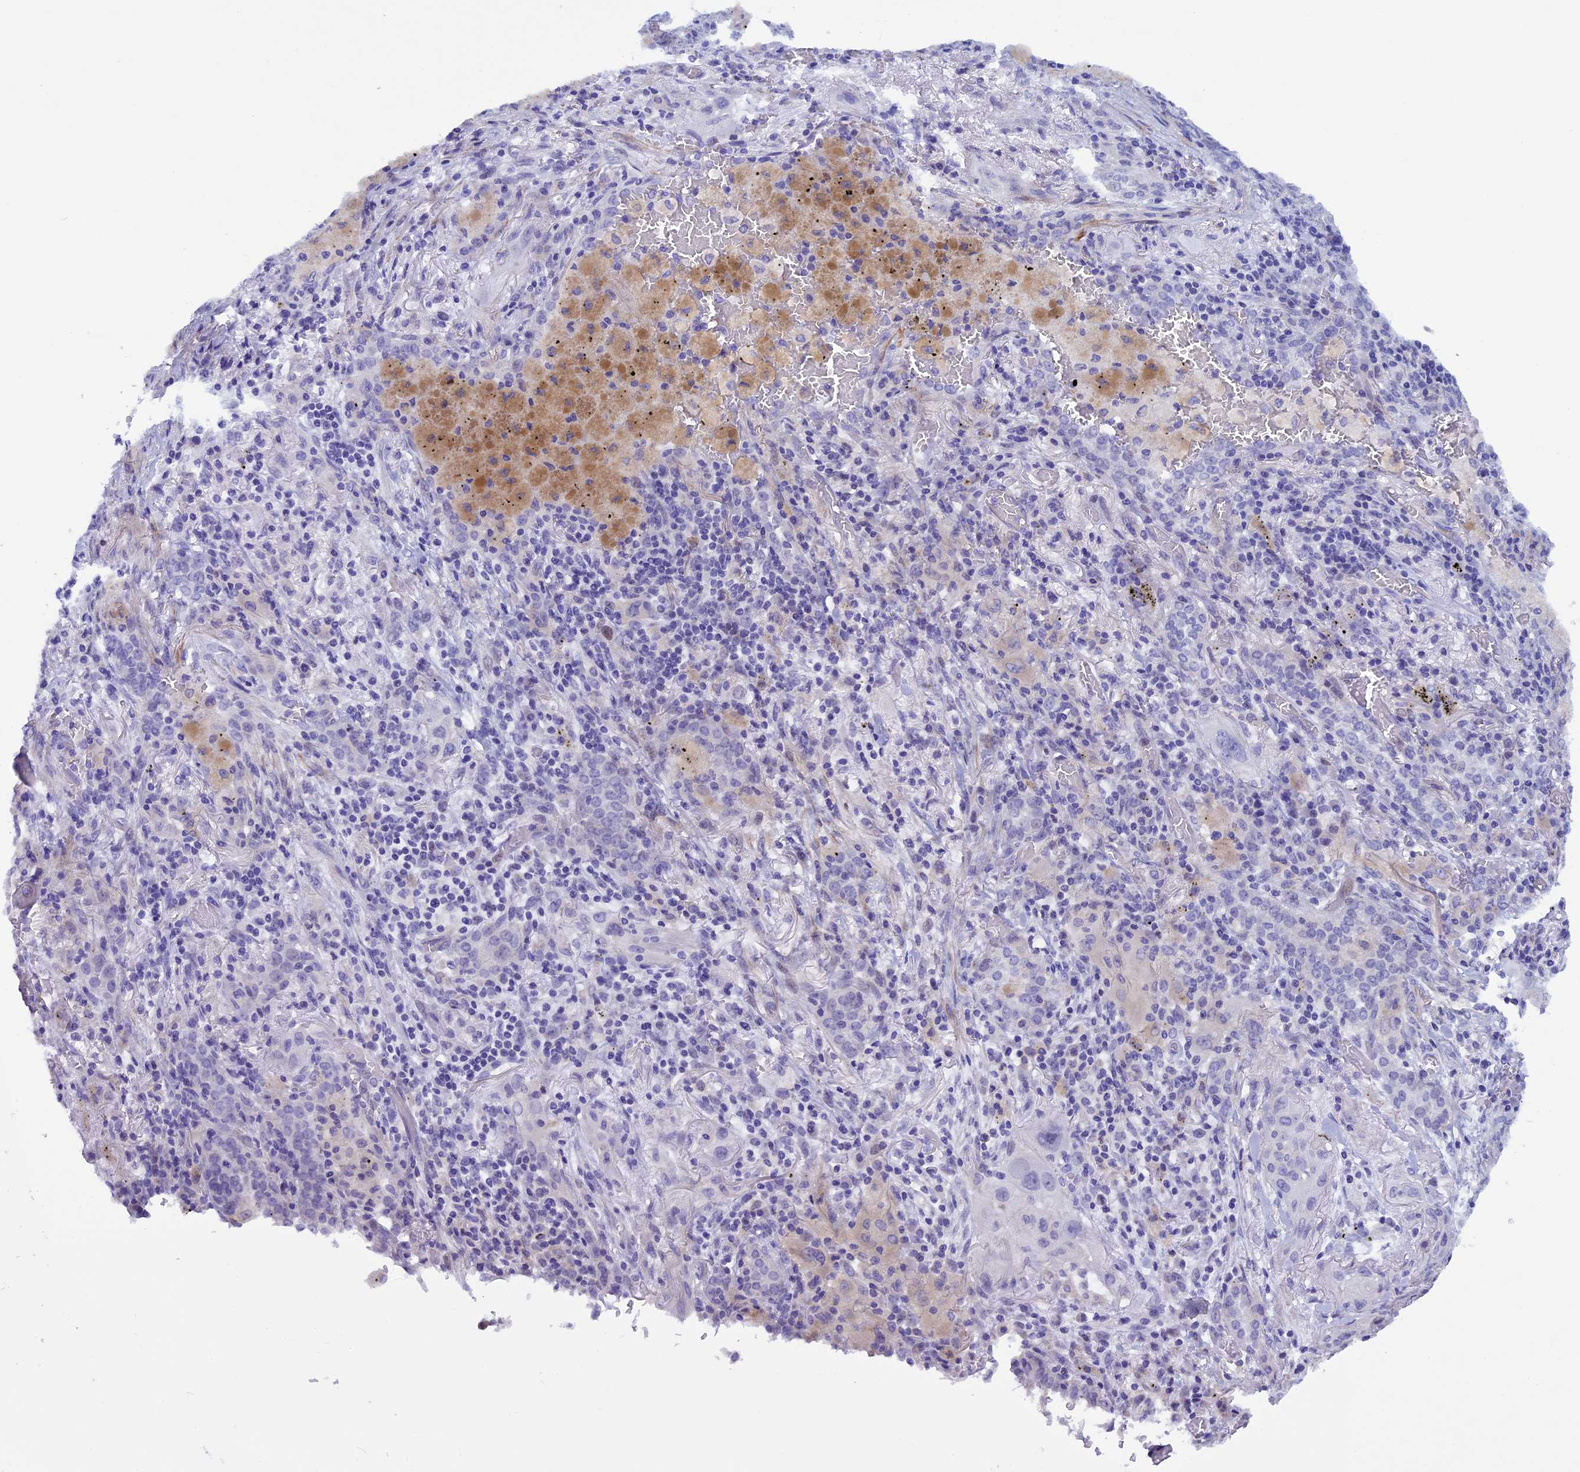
{"staining": {"intensity": "negative", "quantity": "none", "location": "none"}, "tissue": "lung cancer", "cell_type": "Tumor cells", "image_type": "cancer", "snomed": [{"axis": "morphology", "description": "Squamous cell carcinoma, NOS"}, {"axis": "topography", "description": "Lung"}], "caption": "This is an immunohistochemistry (IHC) histopathology image of human lung cancer. There is no staining in tumor cells.", "gene": "IGSF6", "patient": {"sex": "female", "age": 47}}